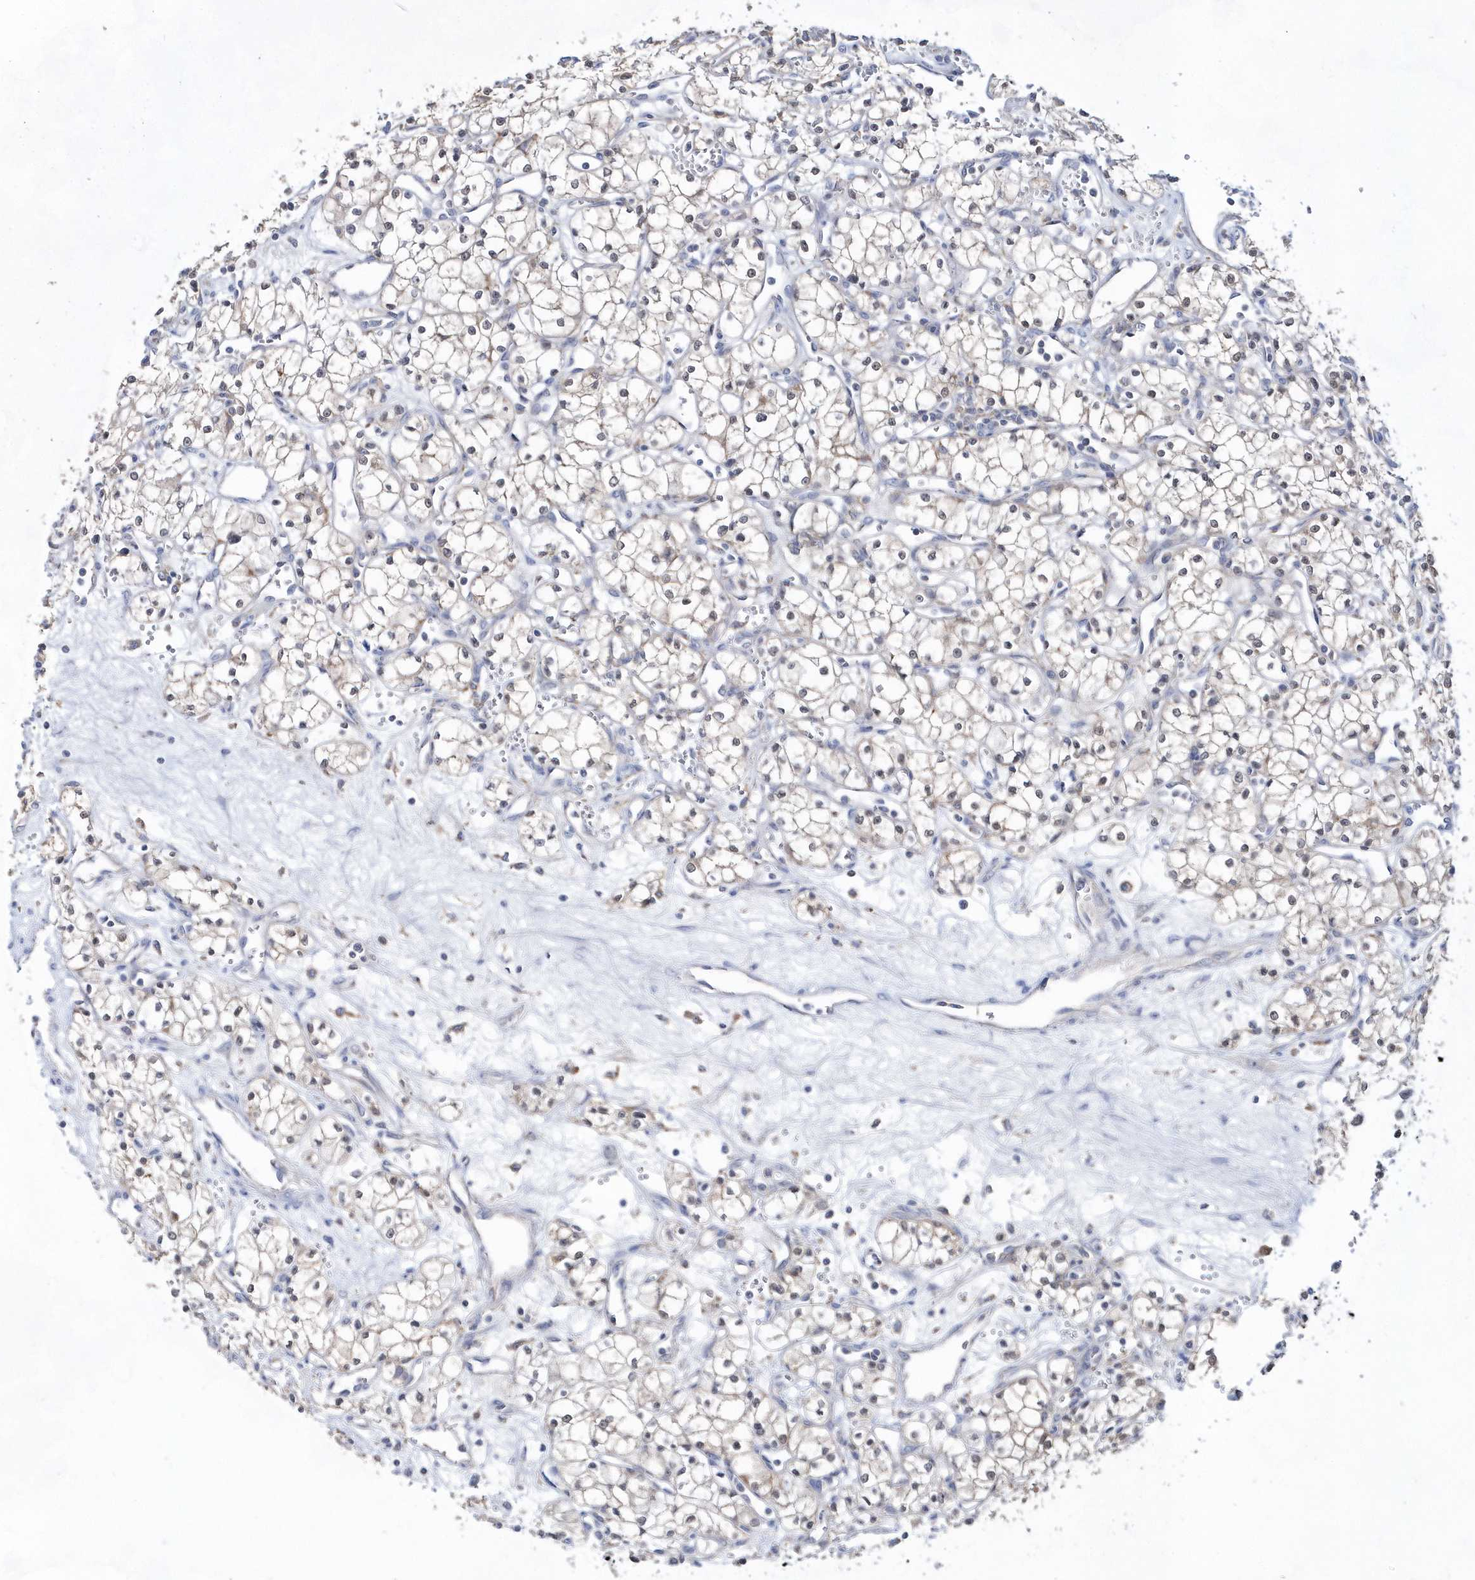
{"staining": {"intensity": "weak", "quantity": ">75%", "location": "cytoplasmic/membranous"}, "tissue": "renal cancer", "cell_type": "Tumor cells", "image_type": "cancer", "snomed": [{"axis": "morphology", "description": "Adenocarcinoma, NOS"}, {"axis": "topography", "description": "Kidney"}], "caption": "Immunohistochemical staining of renal cancer displays weak cytoplasmic/membranous protein staining in about >75% of tumor cells.", "gene": "BDH2", "patient": {"sex": "male", "age": 59}}